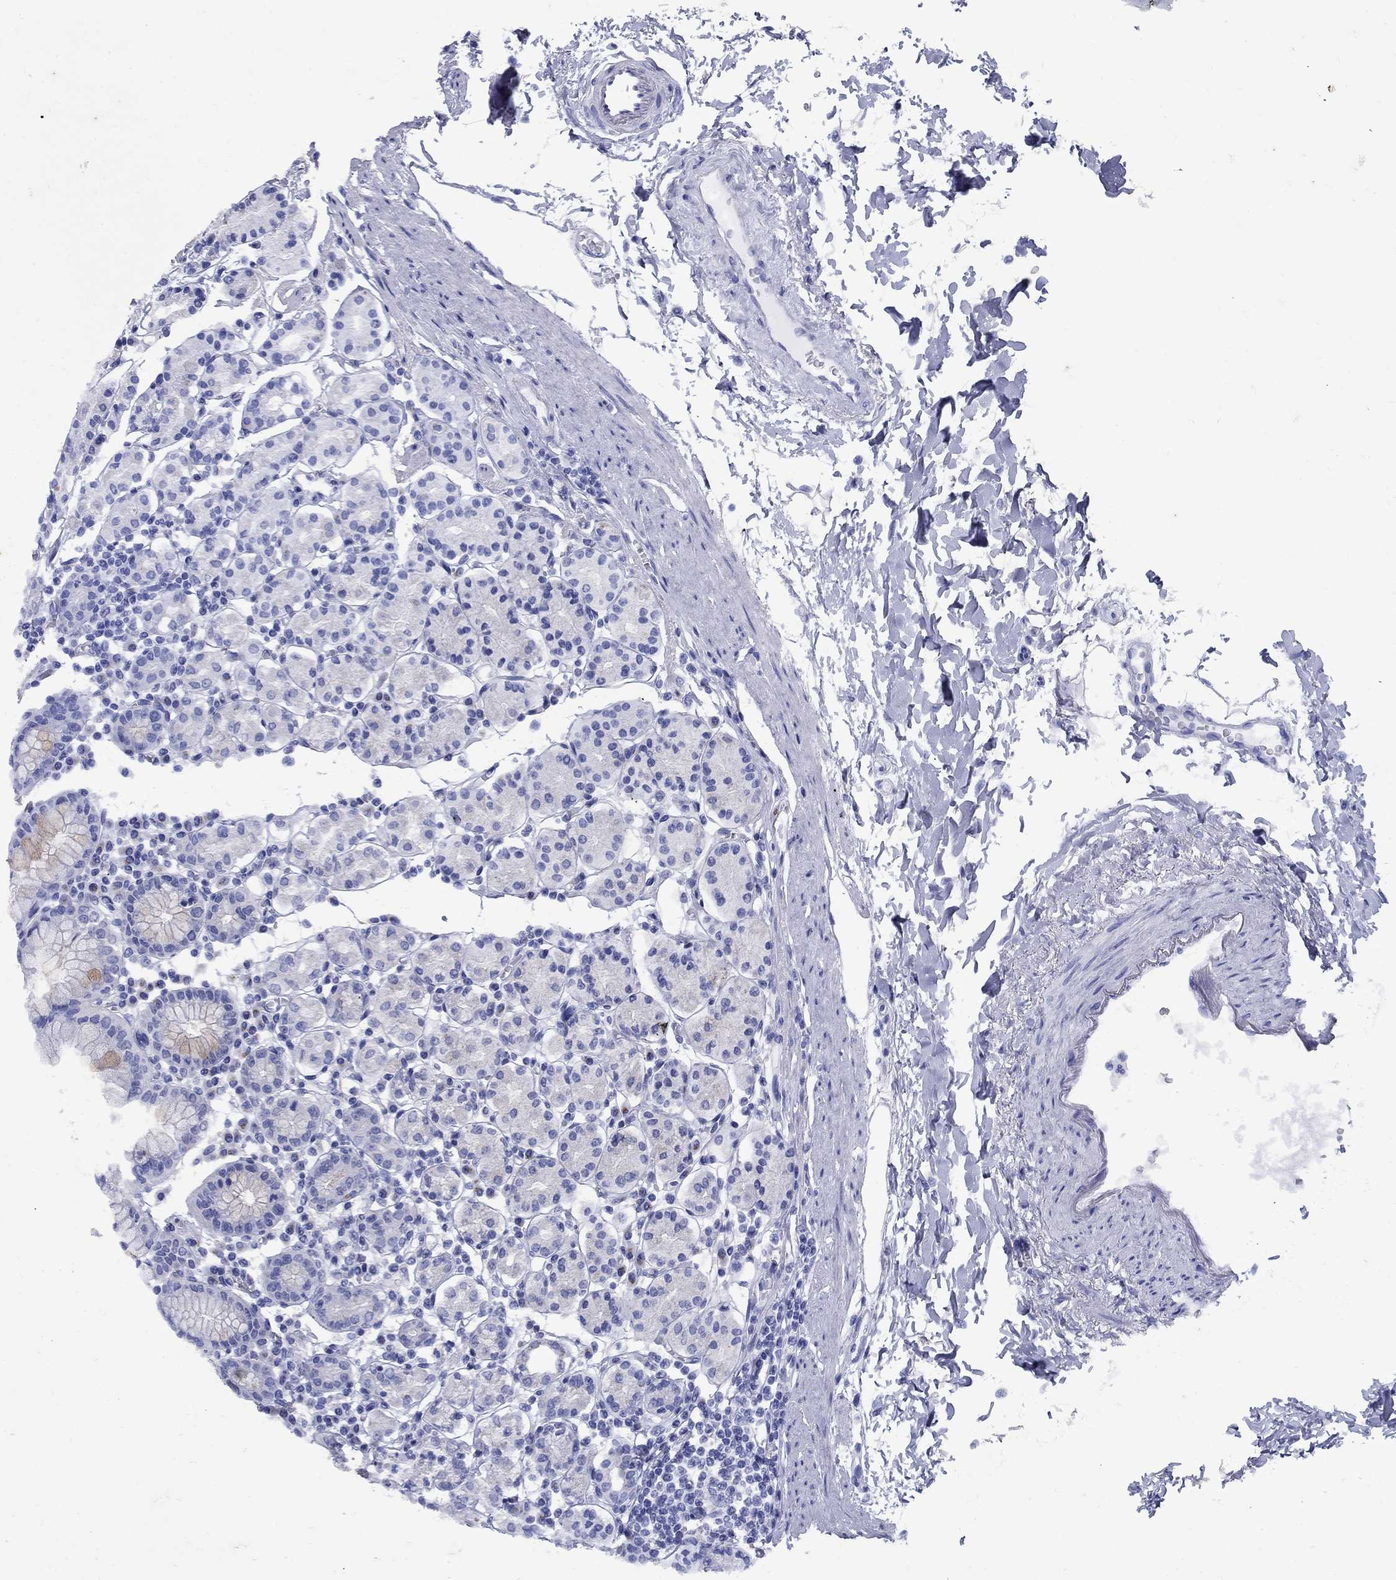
{"staining": {"intensity": "negative", "quantity": "none", "location": "none"}, "tissue": "stomach", "cell_type": "Glandular cells", "image_type": "normal", "snomed": [{"axis": "morphology", "description": "Normal tissue, NOS"}, {"axis": "topography", "description": "Stomach, upper"}, {"axis": "topography", "description": "Stomach"}], "caption": "DAB (3,3'-diaminobenzidine) immunohistochemical staining of benign human stomach displays no significant staining in glandular cells. Brightfield microscopy of immunohistochemistry (IHC) stained with DAB (3,3'-diaminobenzidine) (brown) and hematoxylin (blue), captured at high magnification.", "gene": "CD1A", "patient": {"sex": "male", "age": 62}}